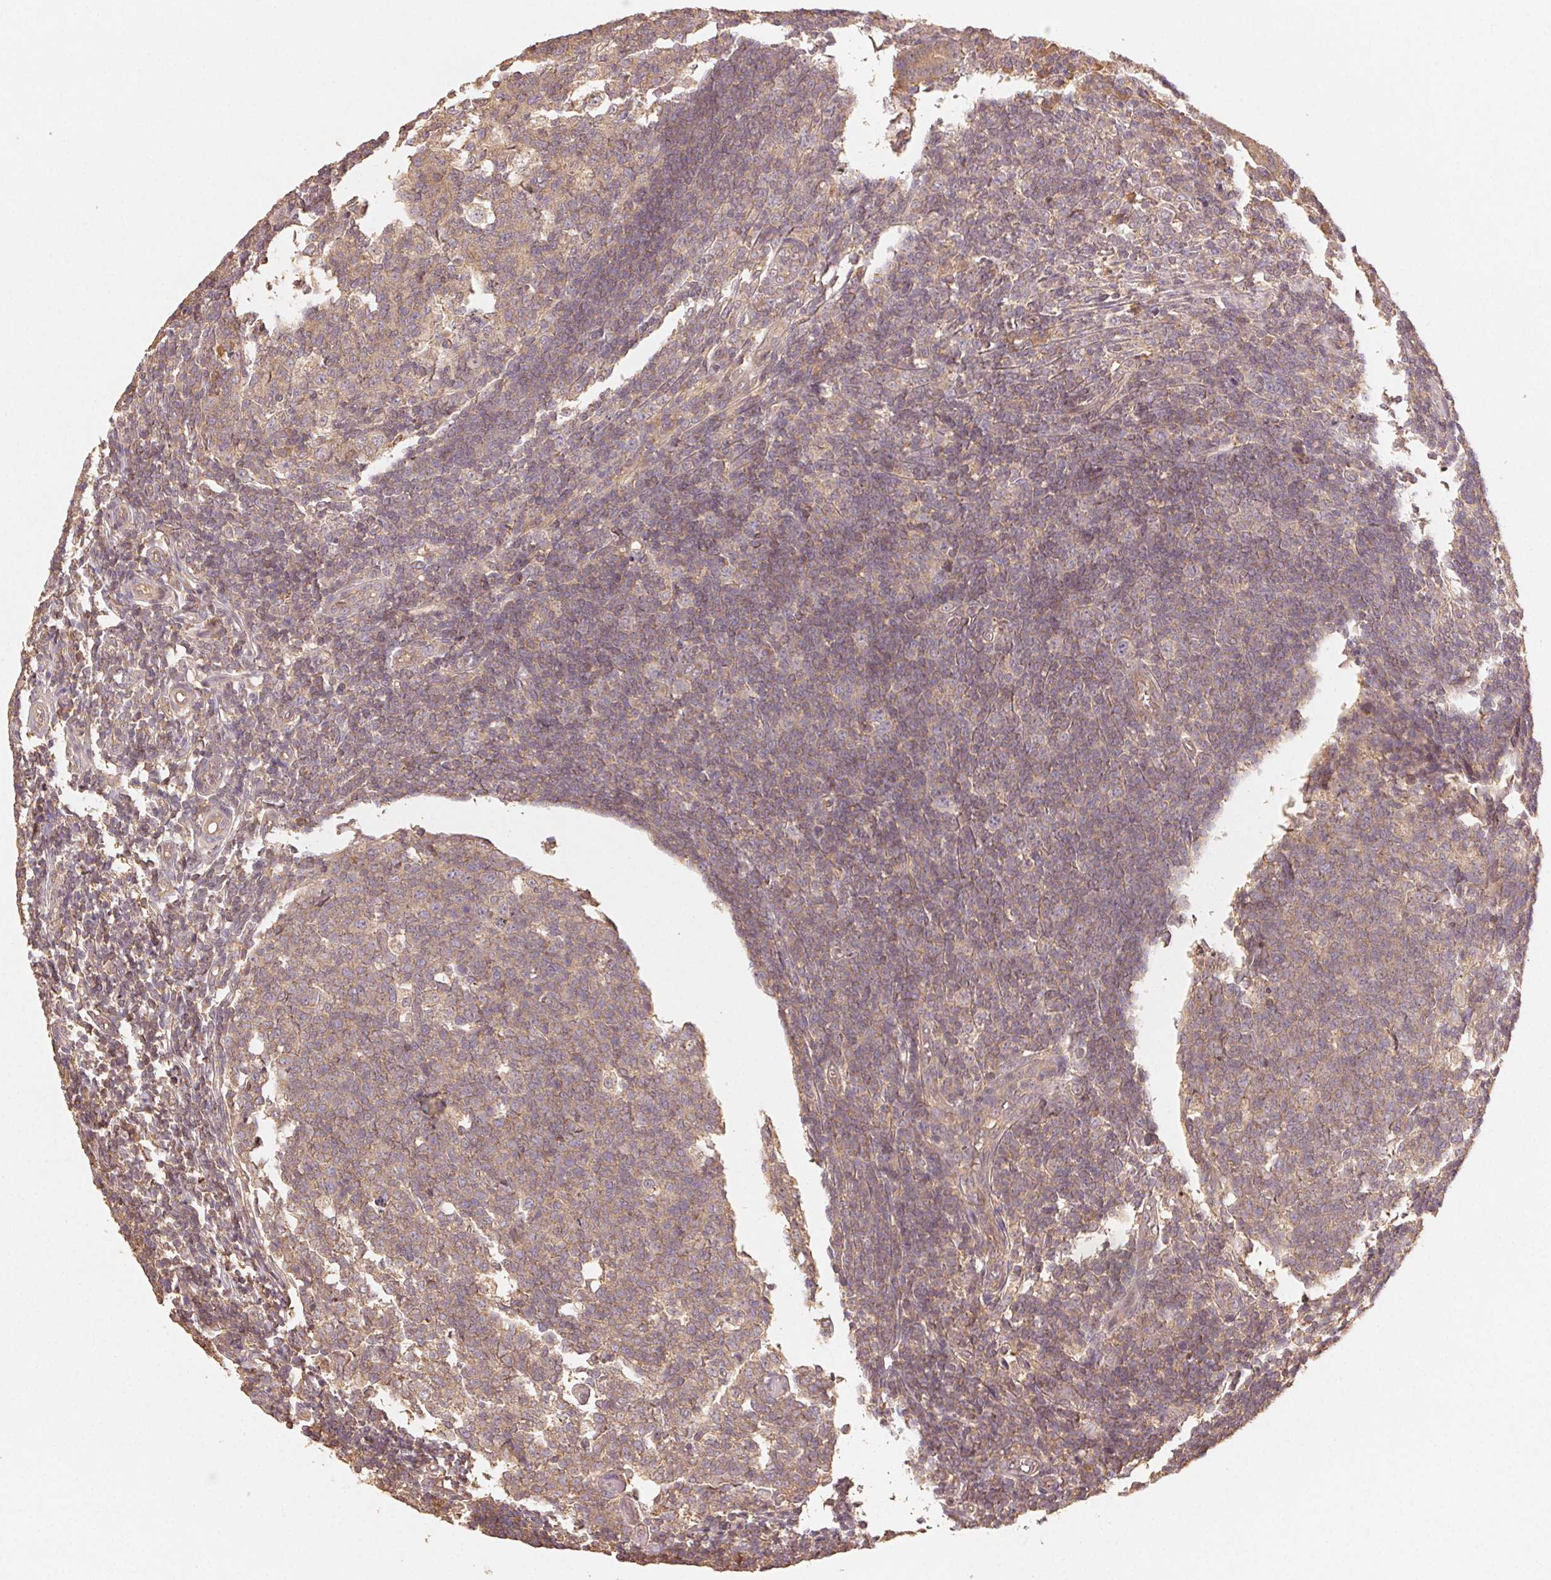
{"staining": {"intensity": "moderate", "quantity": ">75%", "location": "cytoplasmic/membranous"}, "tissue": "appendix", "cell_type": "Glandular cells", "image_type": "normal", "snomed": [{"axis": "morphology", "description": "Normal tissue, NOS"}, {"axis": "topography", "description": "Appendix"}], "caption": "Immunohistochemical staining of unremarkable appendix reveals moderate cytoplasmic/membranous protein expression in about >75% of glandular cells.", "gene": "RALA", "patient": {"sex": "male", "age": 18}}